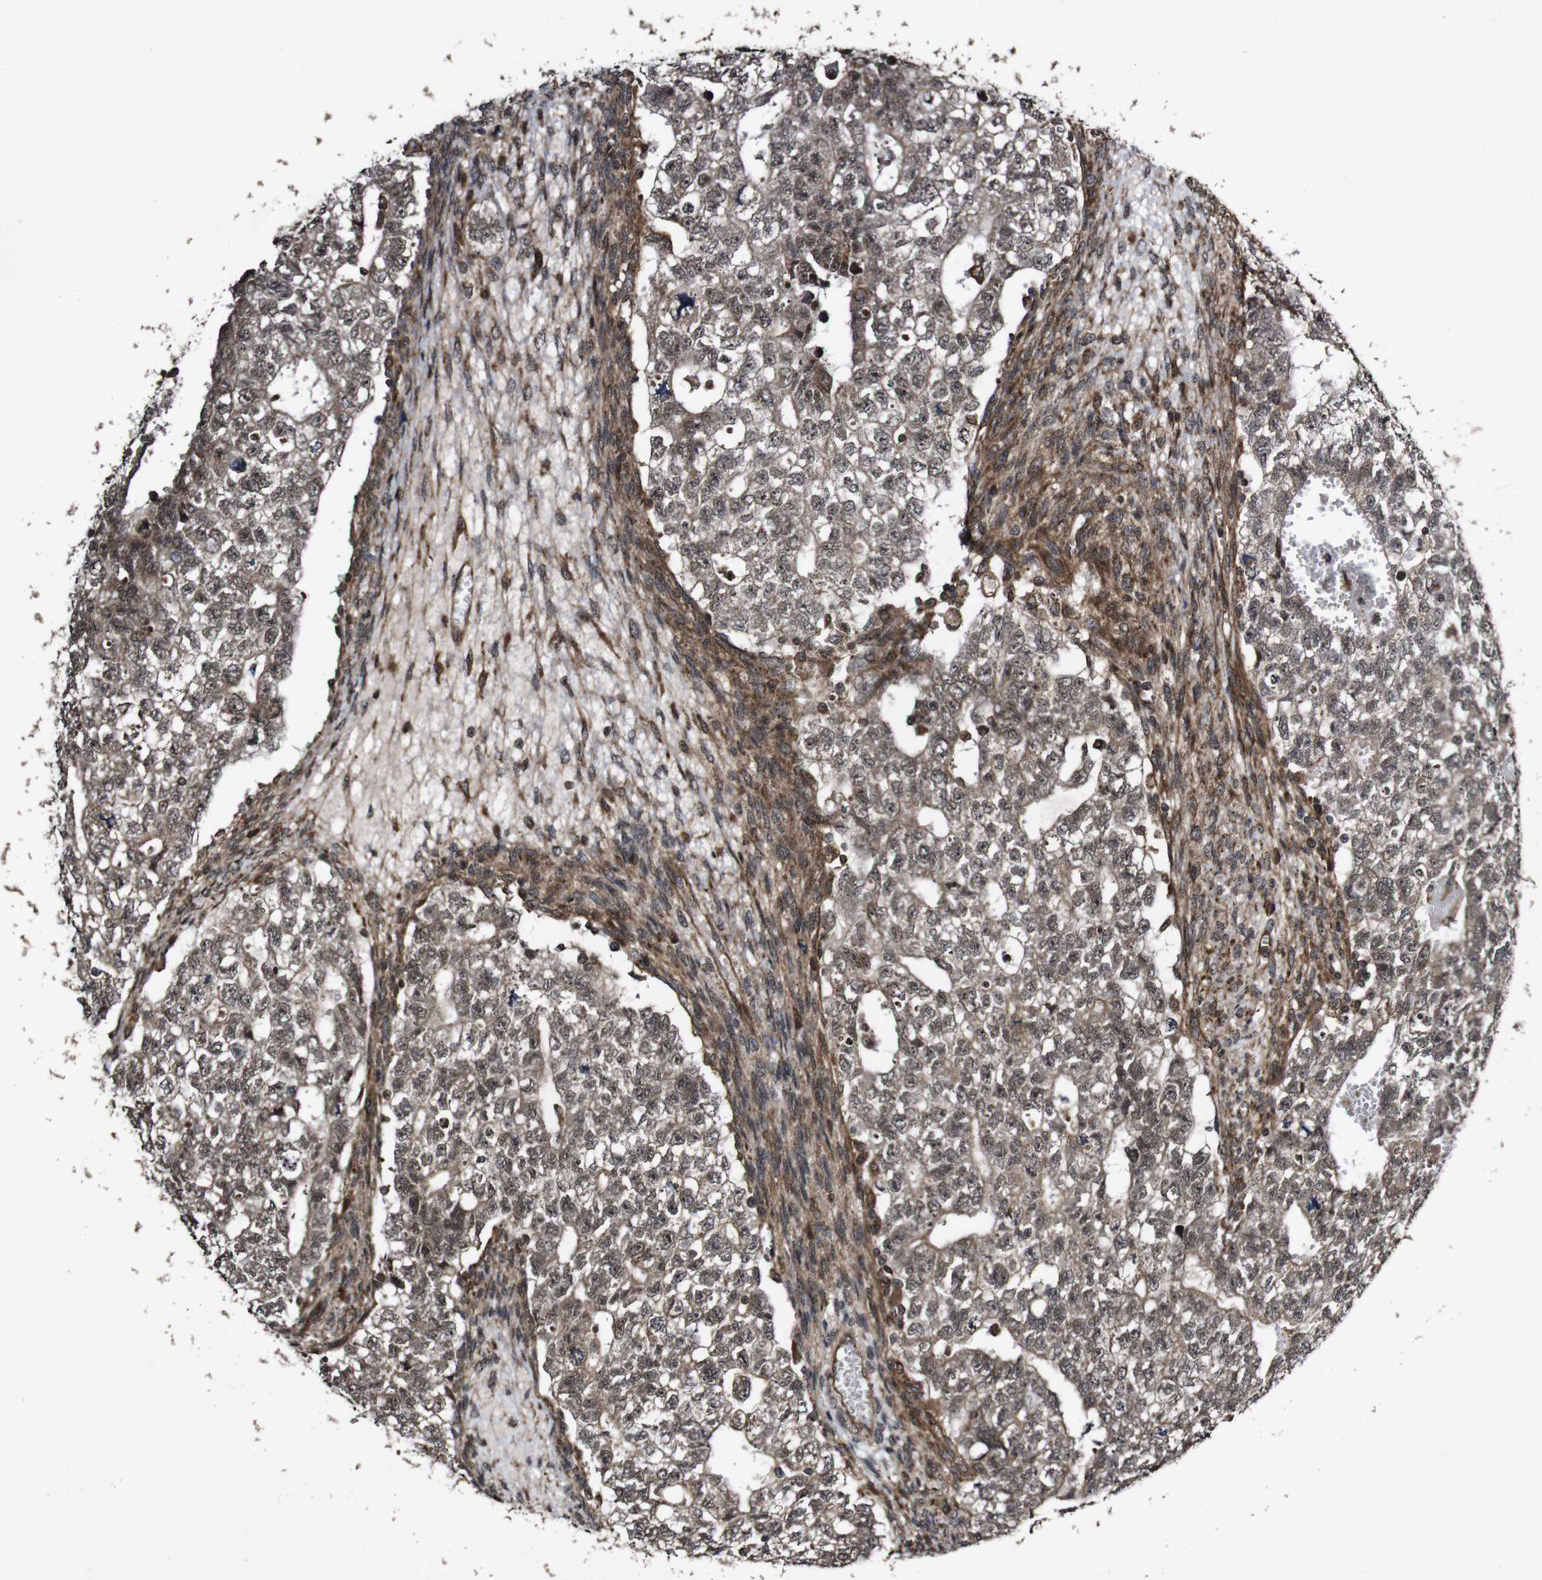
{"staining": {"intensity": "moderate", "quantity": ">75%", "location": "cytoplasmic/membranous,nuclear"}, "tissue": "testis cancer", "cell_type": "Tumor cells", "image_type": "cancer", "snomed": [{"axis": "morphology", "description": "Seminoma, NOS"}, {"axis": "morphology", "description": "Carcinoma, Embryonal, NOS"}, {"axis": "topography", "description": "Testis"}], "caption": "High-power microscopy captured an immunohistochemistry histopathology image of testis cancer (embryonal carcinoma), revealing moderate cytoplasmic/membranous and nuclear expression in about >75% of tumor cells.", "gene": "BTN3A3", "patient": {"sex": "male", "age": 38}}